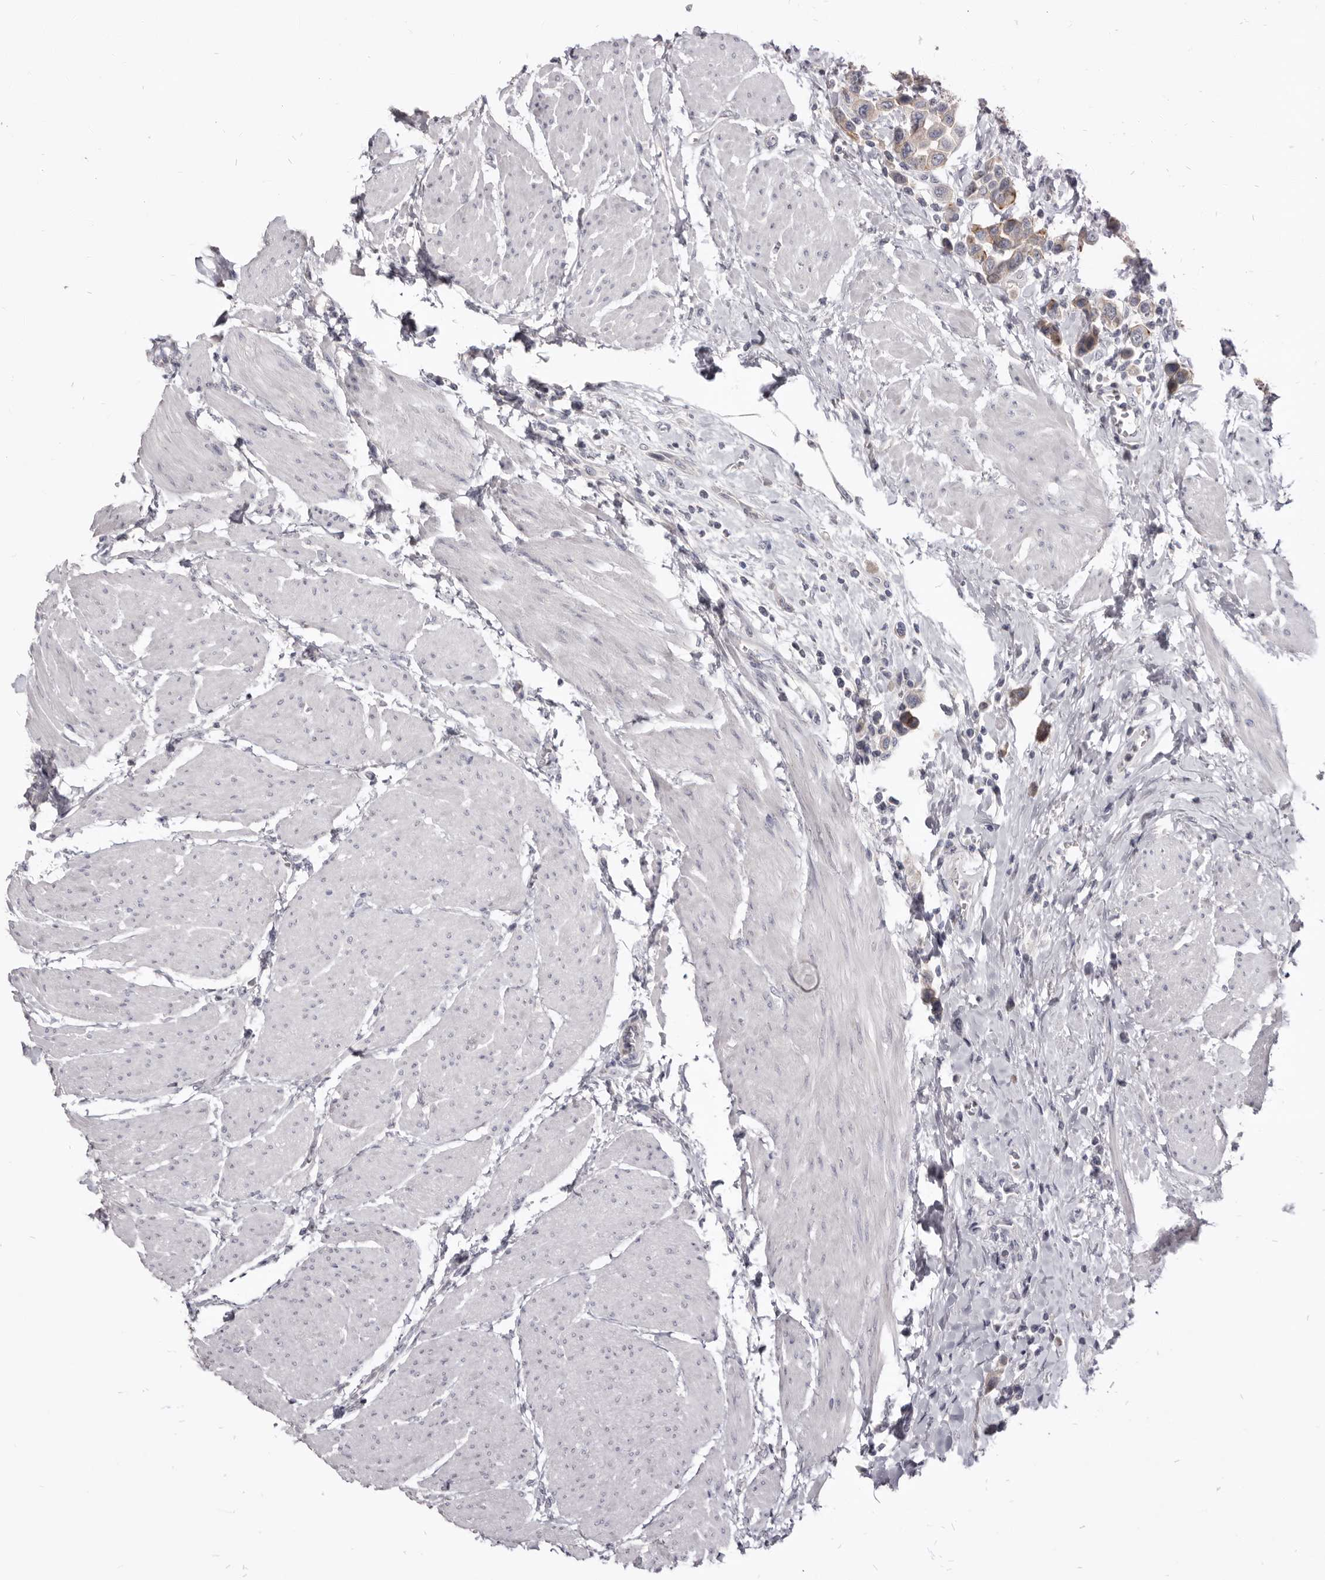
{"staining": {"intensity": "weak", "quantity": "25%-75%", "location": "cytoplasmic/membranous"}, "tissue": "urothelial cancer", "cell_type": "Tumor cells", "image_type": "cancer", "snomed": [{"axis": "morphology", "description": "Urothelial carcinoma, High grade"}, {"axis": "topography", "description": "Urinary bladder"}], "caption": "IHC (DAB) staining of human high-grade urothelial carcinoma displays weak cytoplasmic/membranous protein staining in about 25%-75% of tumor cells.", "gene": "CGN", "patient": {"sex": "male", "age": 50}}